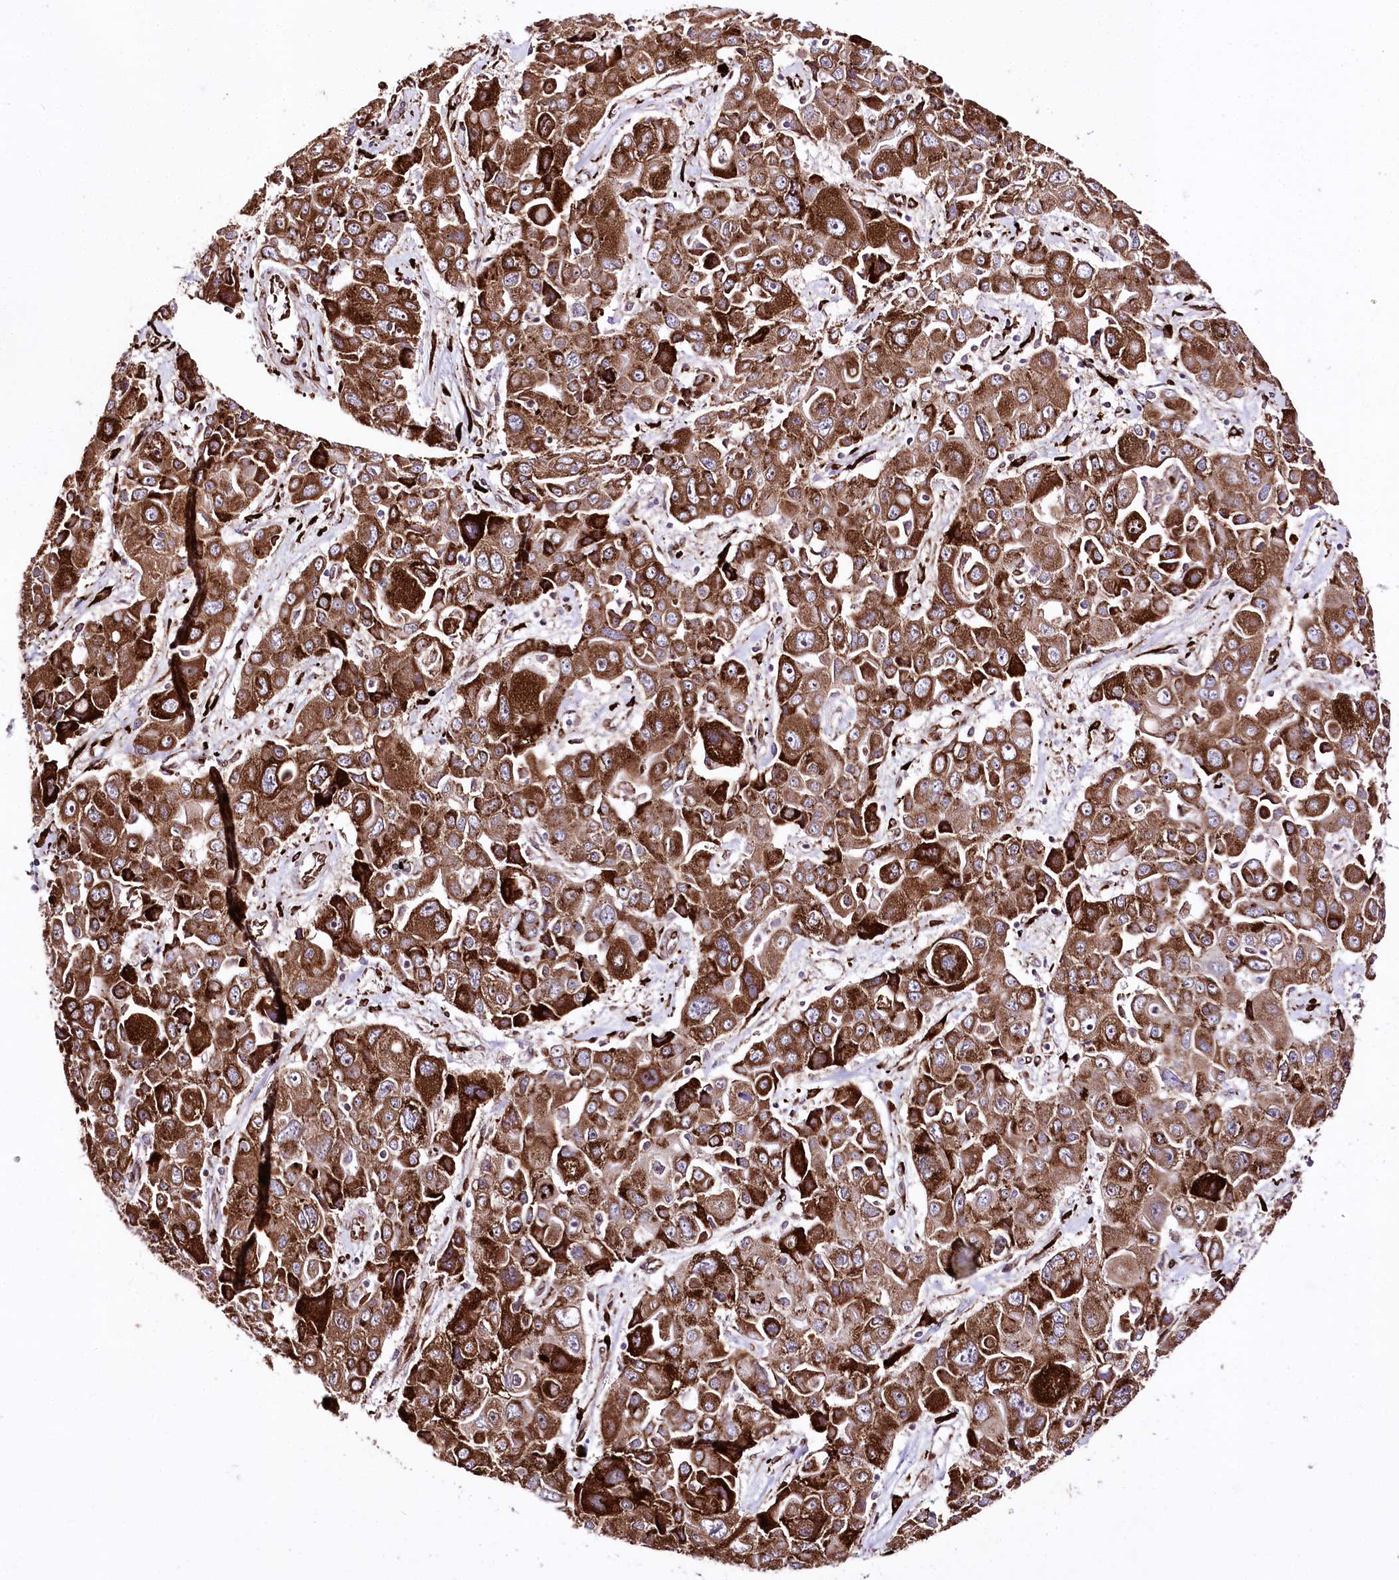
{"staining": {"intensity": "strong", "quantity": ">75%", "location": "cytoplasmic/membranous"}, "tissue": "liver cancer", "cell_type": "Tumor cells", "image_type": "cancer", "snomed": [{"axis": "morphology", "description": "Cholangiocarcinoma"}, {"axis": "topography", "description": "Liver"}], "caption": "Protein staining of liver cancer tissue shows strong cytoplasmic/membranous staining in approximately >75% of tumor cells.", "gene": "WWC1", "patient": {"sex": "male", "age": 67}}